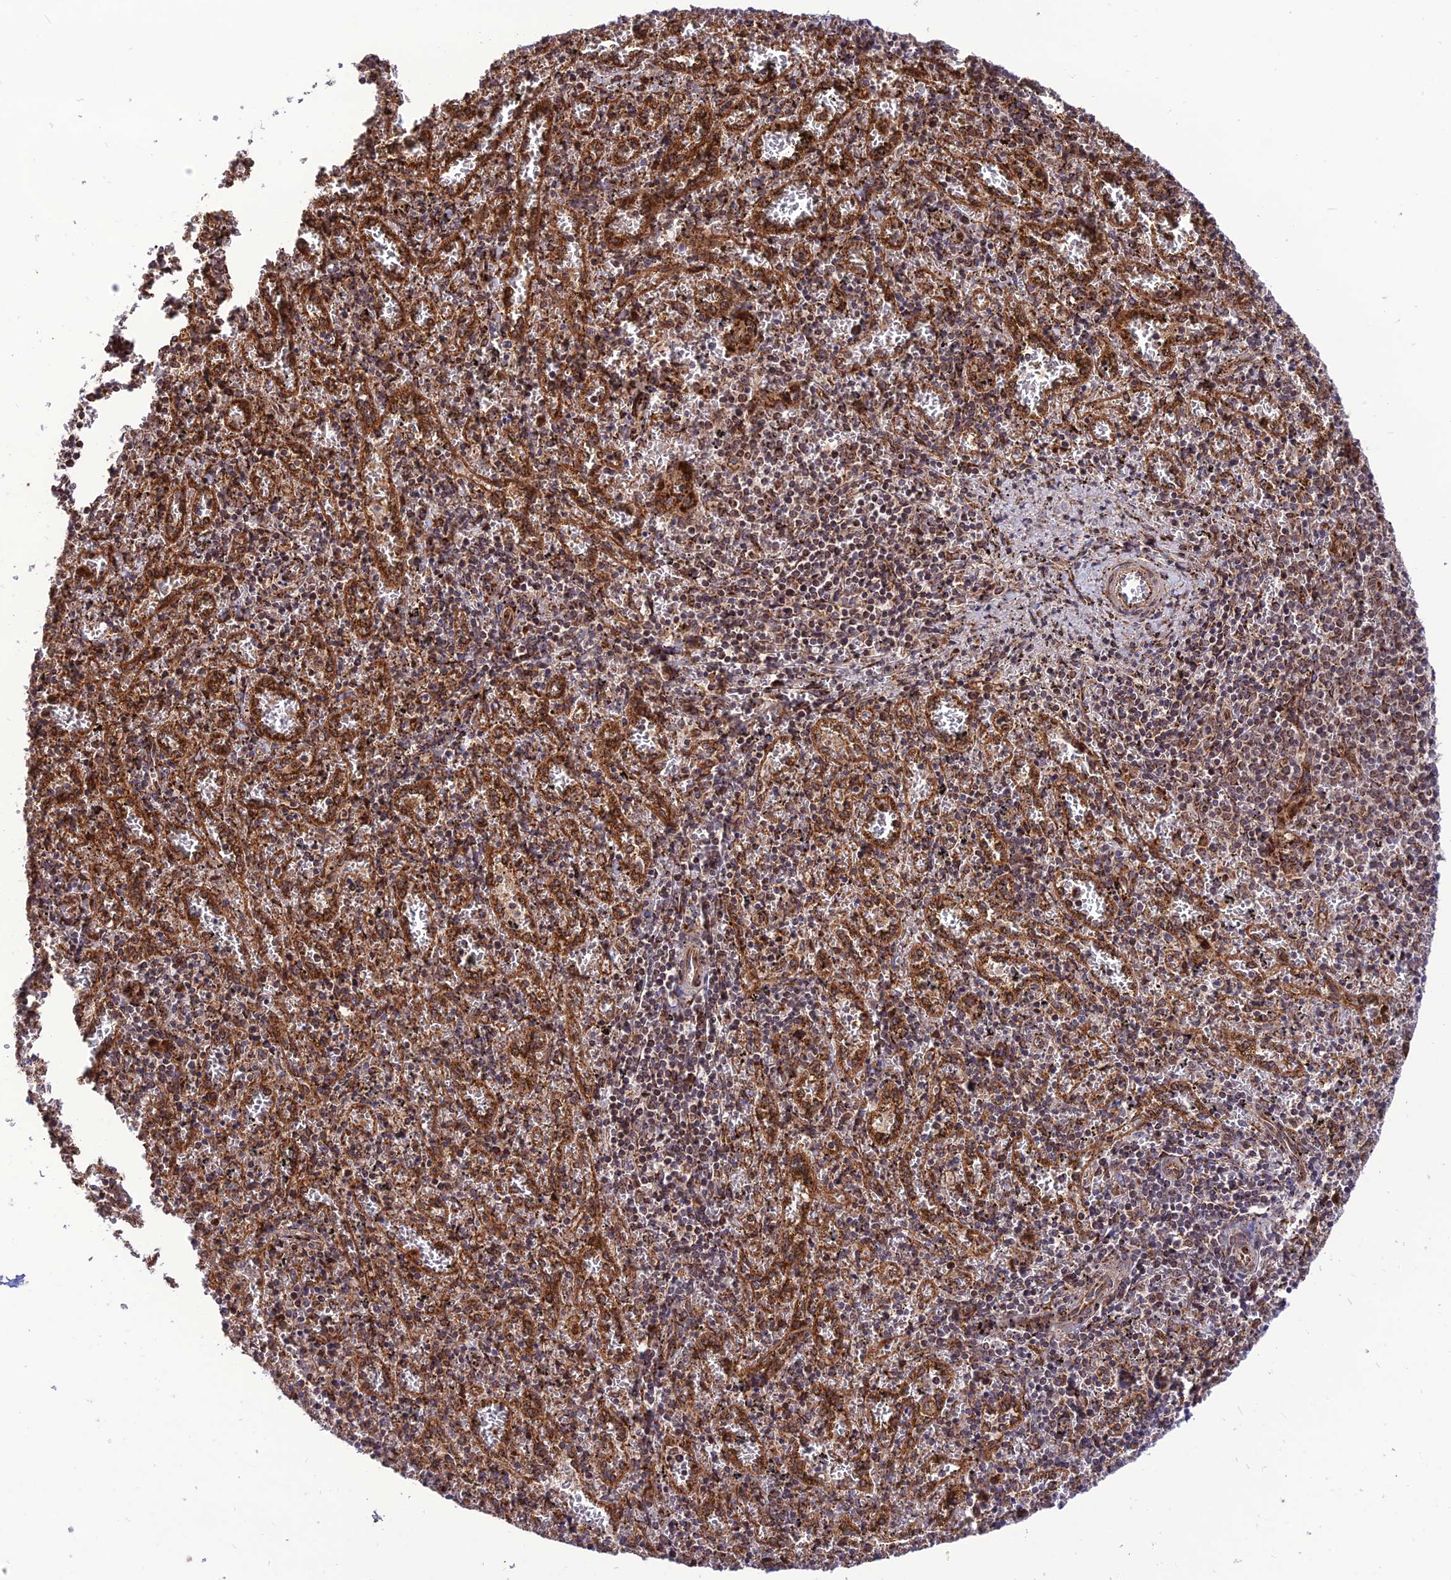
{"staining": {"intensity": "strong", "quantity": "<25%", "location": "cytoplasmic/membranous"}, "tissue": "spleen", "cell_type": "Cells in red pulp", "image_type": "normal", "snomed": [{"axis": "morphology", "description": "Normal tissue, NOS"}, {"axis": "topography", "description": "Spleen"}], "caption": "High-power microscopy captured an IHC image of unremarkable spleen, revealing strong cytoplasmic/membranous staining in approximately <25% of cells in red pulp. The protein of interest is shown in brown color, while the nuclei are stained blue.", "gene": "CRTAP", "patient": {"sex": "male", "age": 11}}